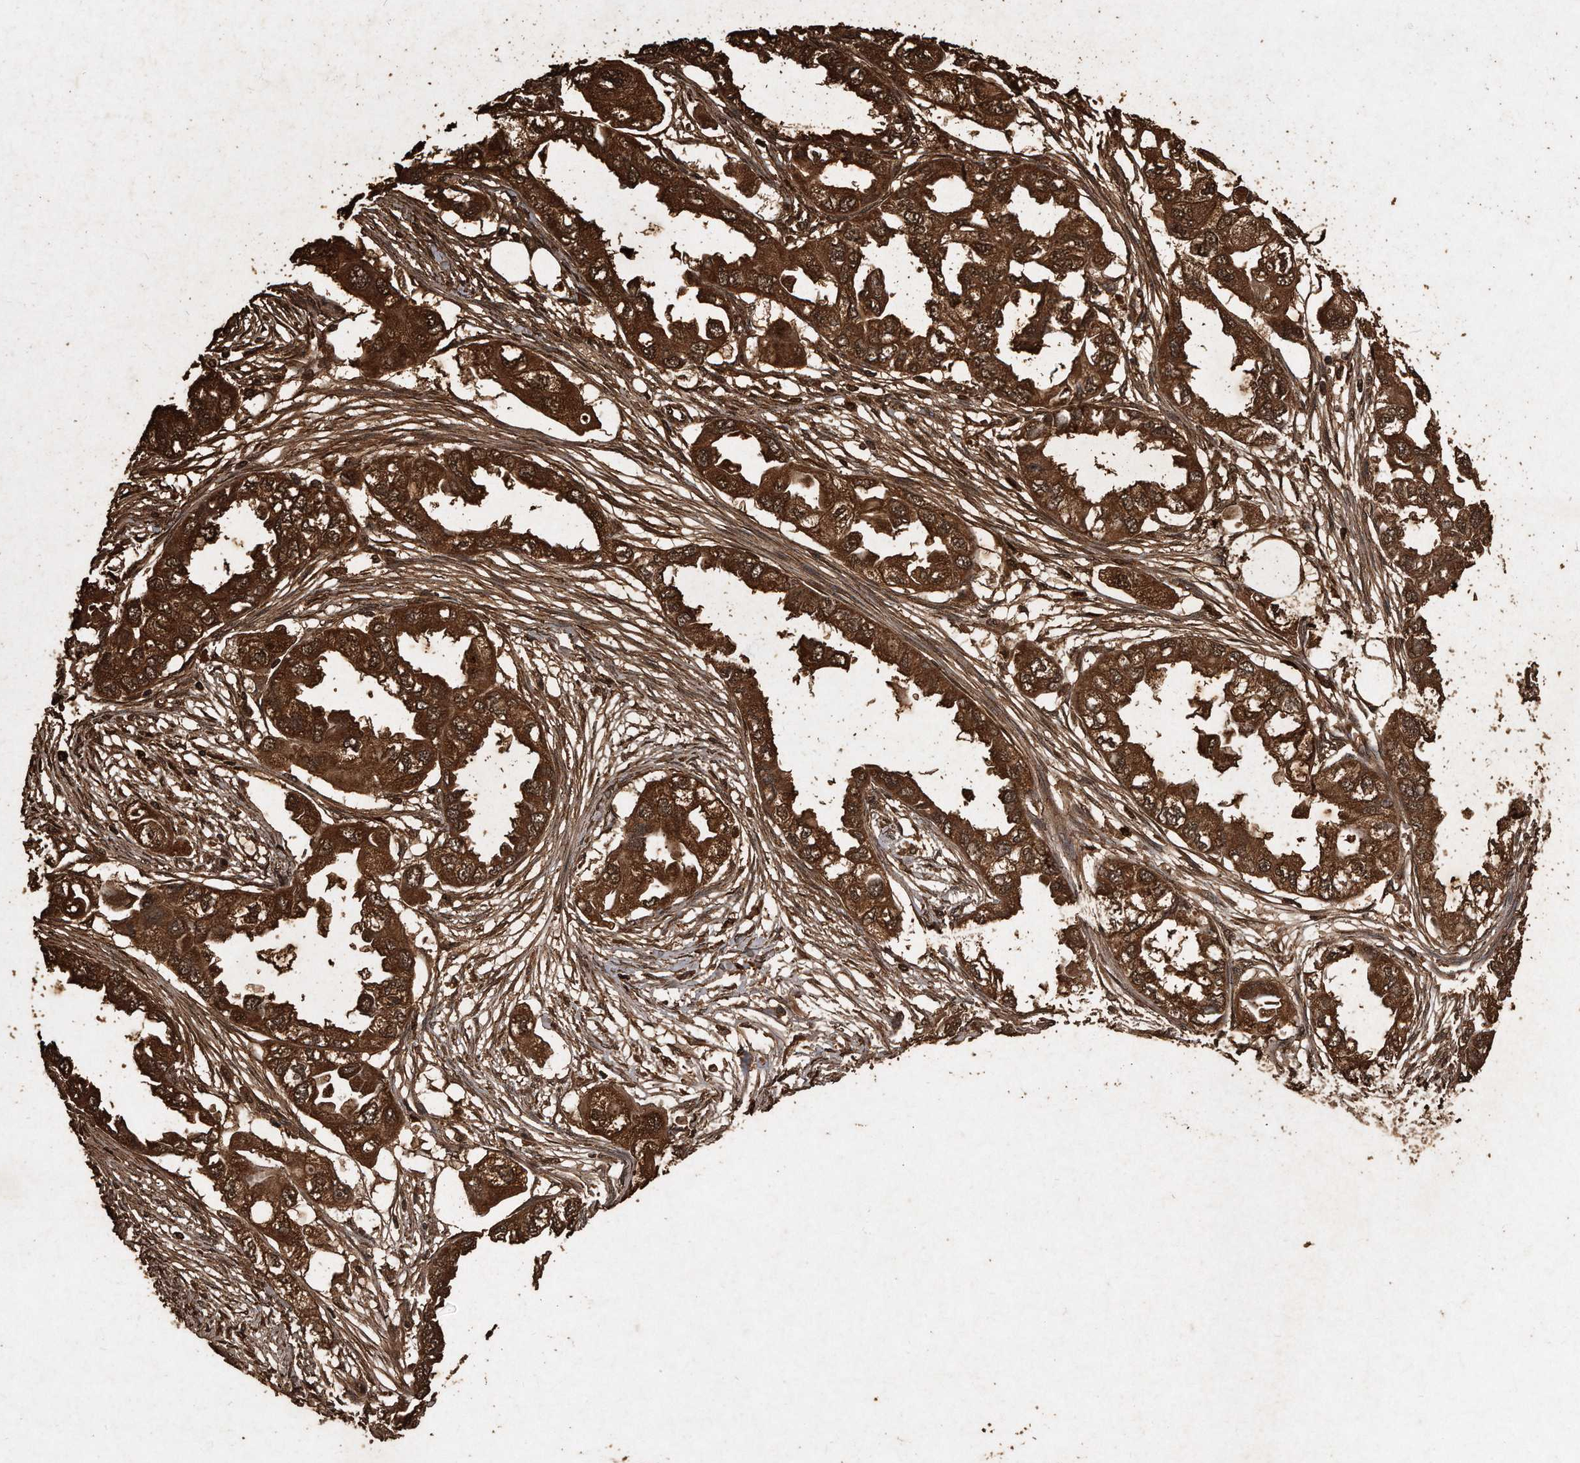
{"staining": {"intensity": "strong", "quantity": ">75%", "location": "cytoplasmic/membranous"}, "tissue": "endometrial cancer", "cell_type": "Tumor cells", "image_type": "cancer", "snomed": [{"axis": "morphology", "description": "Adenocarcinoma, NOS"}, {"axis": "topography", "description": "Endometrium"}], "caption": "Adenocarcinoma (endometrial) stained with a protein marker displays strong staining in tumor cells.", "gene": "CFLAR", "patient": {"sex": "female", "age": 67}}